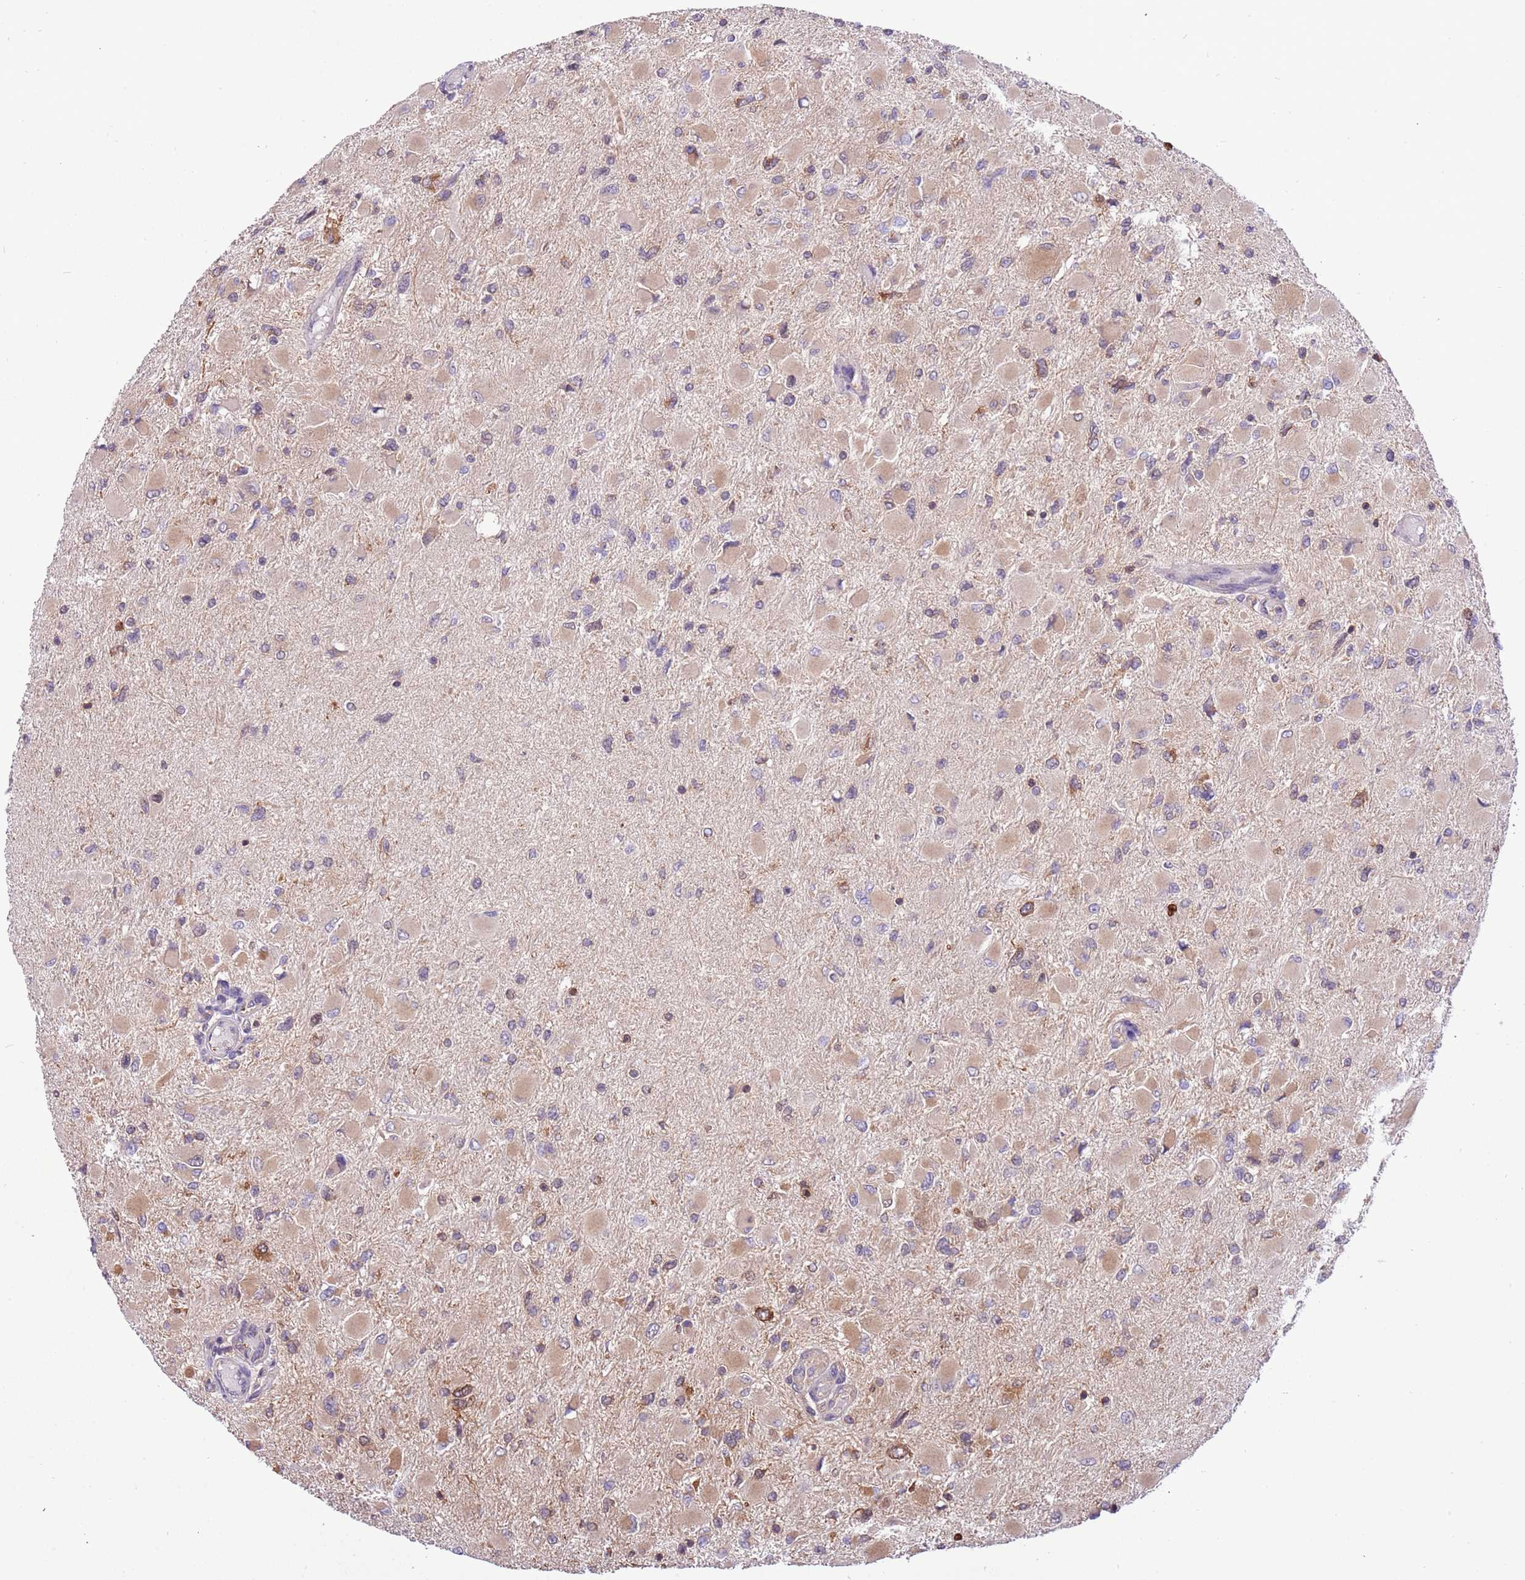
{"staining": {"intensity": "weak", "quantity": "<25%", "location": "cytoplasmic/membranous"}, "tissue": "glioma", "cell_type": "Tumor cells", "image_type": "cancer", "snomed": [{"axis": "morphology", "description": "Glioma, malignant, High grade"}, {"axis": "topography", "description": "Cerebral cortex"}], "caption": "Tumor cells show no significant protein staining in glioma.", "gene": "STIP1", "patient": {"sex": "female", "age": 36}}